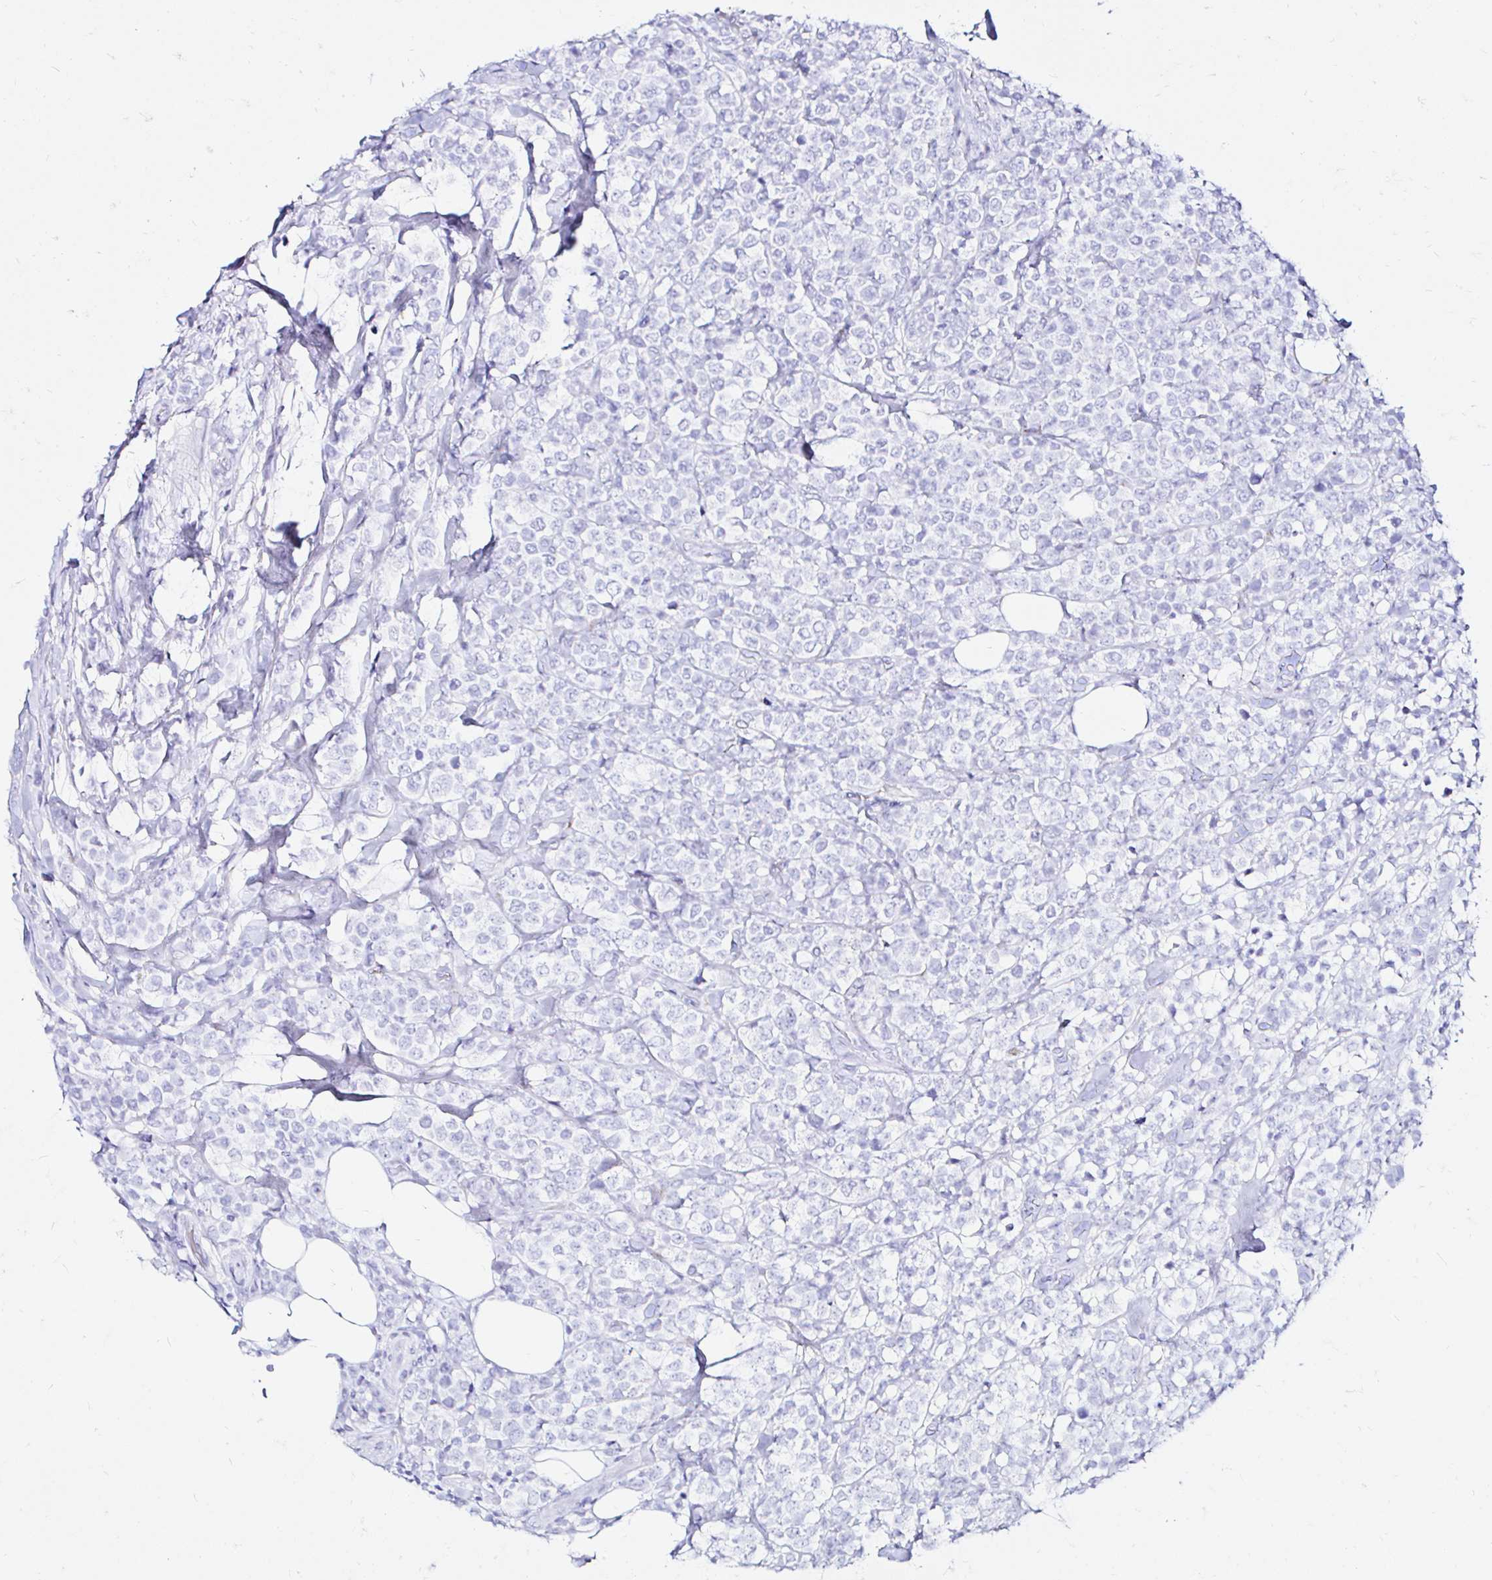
{"staining": {"intensity": "negative", "quantity": "none", "location": "none"}, "tissue": "lymphoma", "cell_type": "Tumor cells", "image_type": "cancer", "snomed": [{"axis": "morphology", "description": "Malignant lymphoma, non-Hodgkin's type, High grade"}, {"axis": "topography", "description": "Soft tissue"}], "caption": "This is a micrograph of immunohistochemistry staining of high-grade malignant lymphoma, non-Hodgkin's type, which shows no staining in tumor cells.", "gene": "ZNF432", "patient": {"sex": "female", "age": 56}}